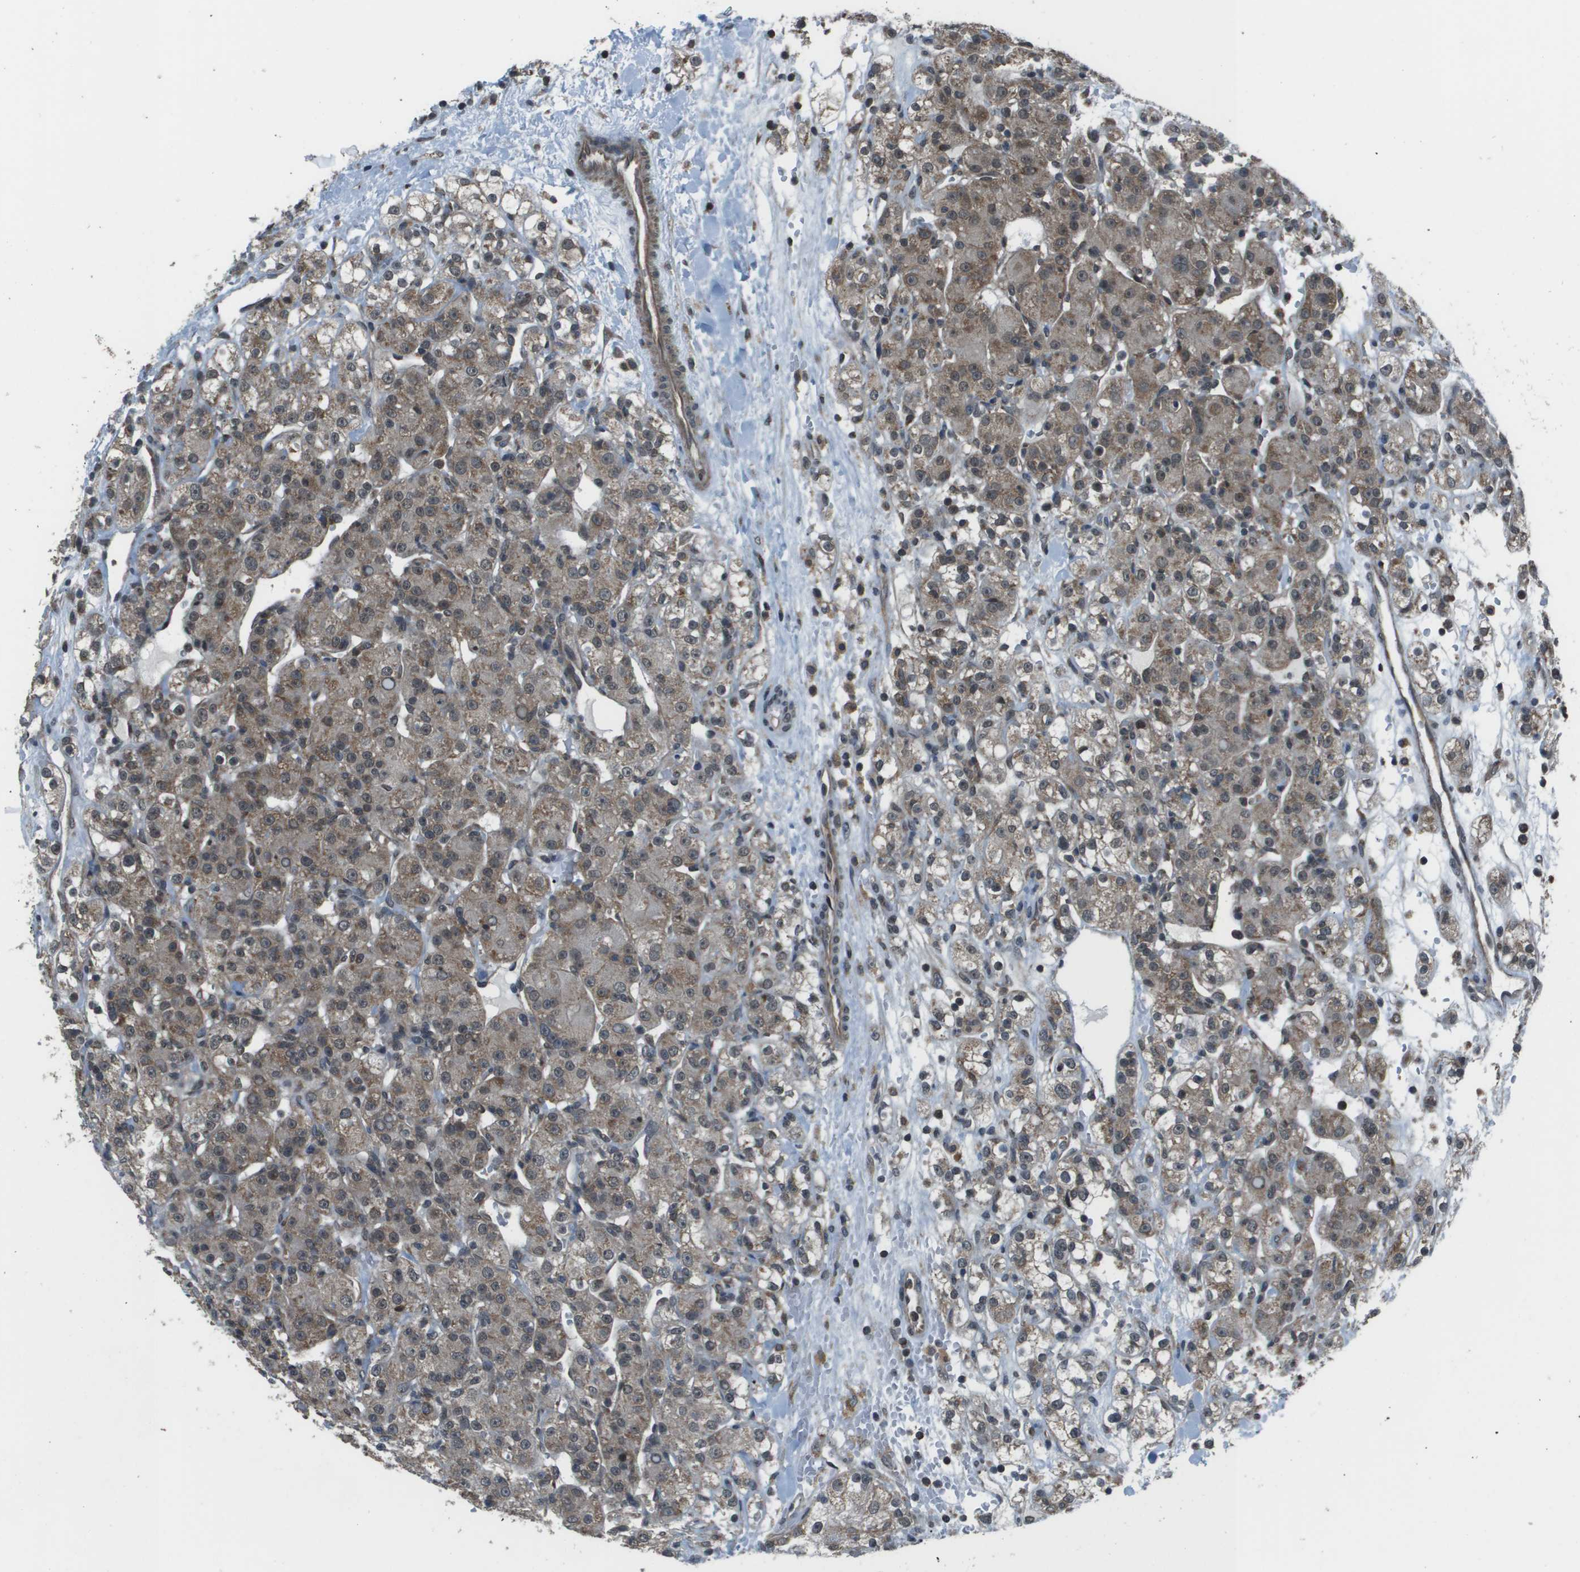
{"staining": {"intensity": "moderate", "quantity": ">75%", "location": "cytoplasmic/membranous"}, "tissue": "renal cancer", "cell_type": "Tumor cells", "image_type": "cancer", "snomed": [{"axis": "morphology", "description": "Normal tissue, NOS"}, {"axis": "morphology", "description": "Adenocarcinoma, NOS"}, {"axis": "topography", "description": "Kidney"}], "caption": "DAB immunohistochemical staining of adenocarcinoma (renal) shows moderate cytoplasmic/membranous protein positivity in approximately >75% of tumor cells.", "gene": "PPFIA1", "patient": {"sex": "male", "age": 61}}